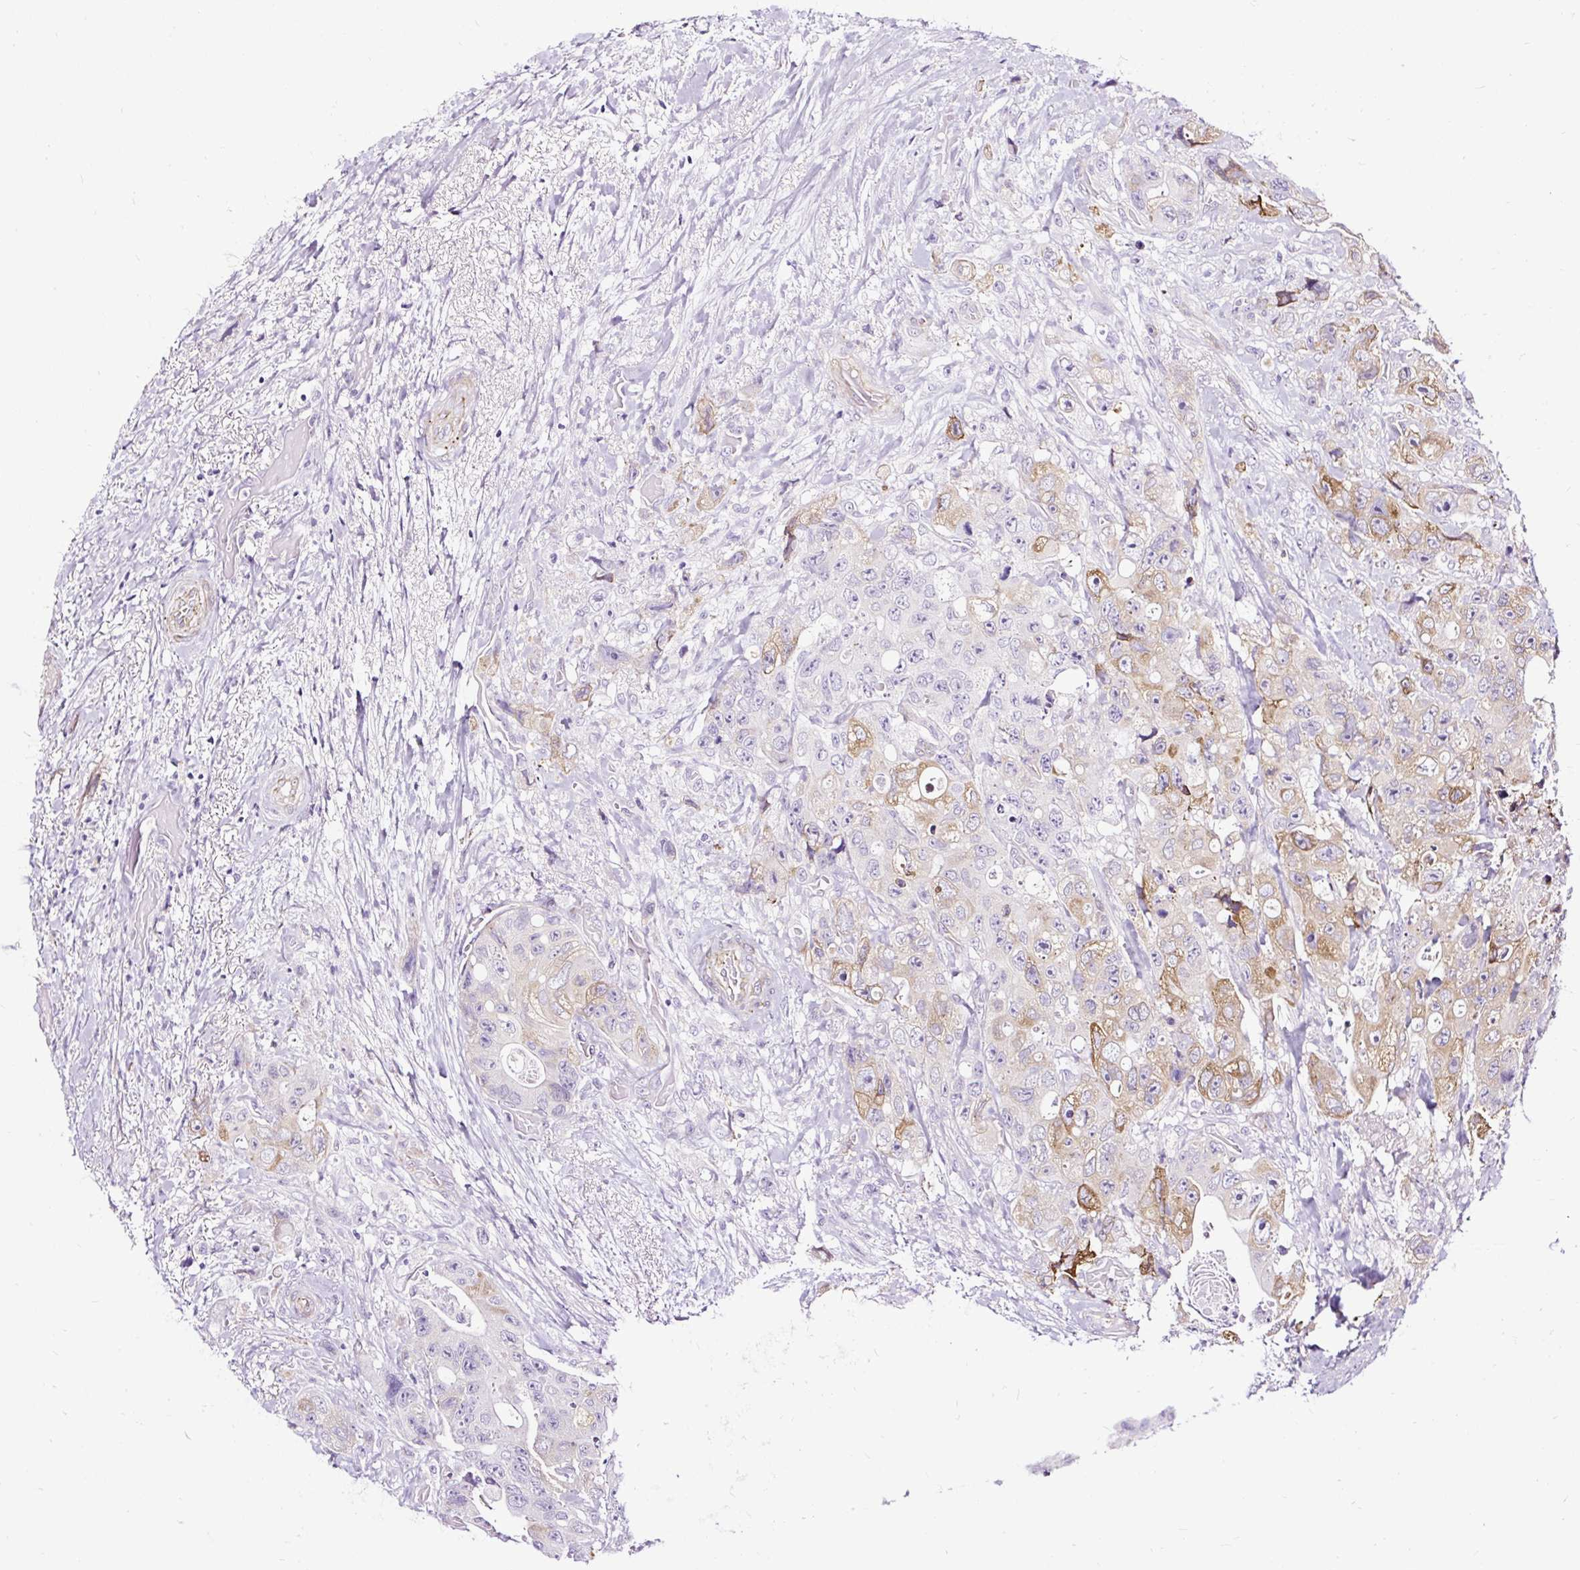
{"staining": {"intensity": "moderate", "quantity": "25%-75%", "location": "cytoplasmic/membranous"}, "tissue": "colorectal cancer", "cell_type": "Tumor cells", "image_type": "cancer", "snomed": [{"axis": "morphology", "description": "Adenocarcinoma, NOS"}, {"axis": "topography", "description": "Colon"}], "caption": "This is an image of immunohistochemistry staining of colorectal cancer, which shows moderate expression in the cytoplasmic/membranous of tumor cells.", "gene": "SLC7A8", "patient": {"sex": "female", "age": 46}}